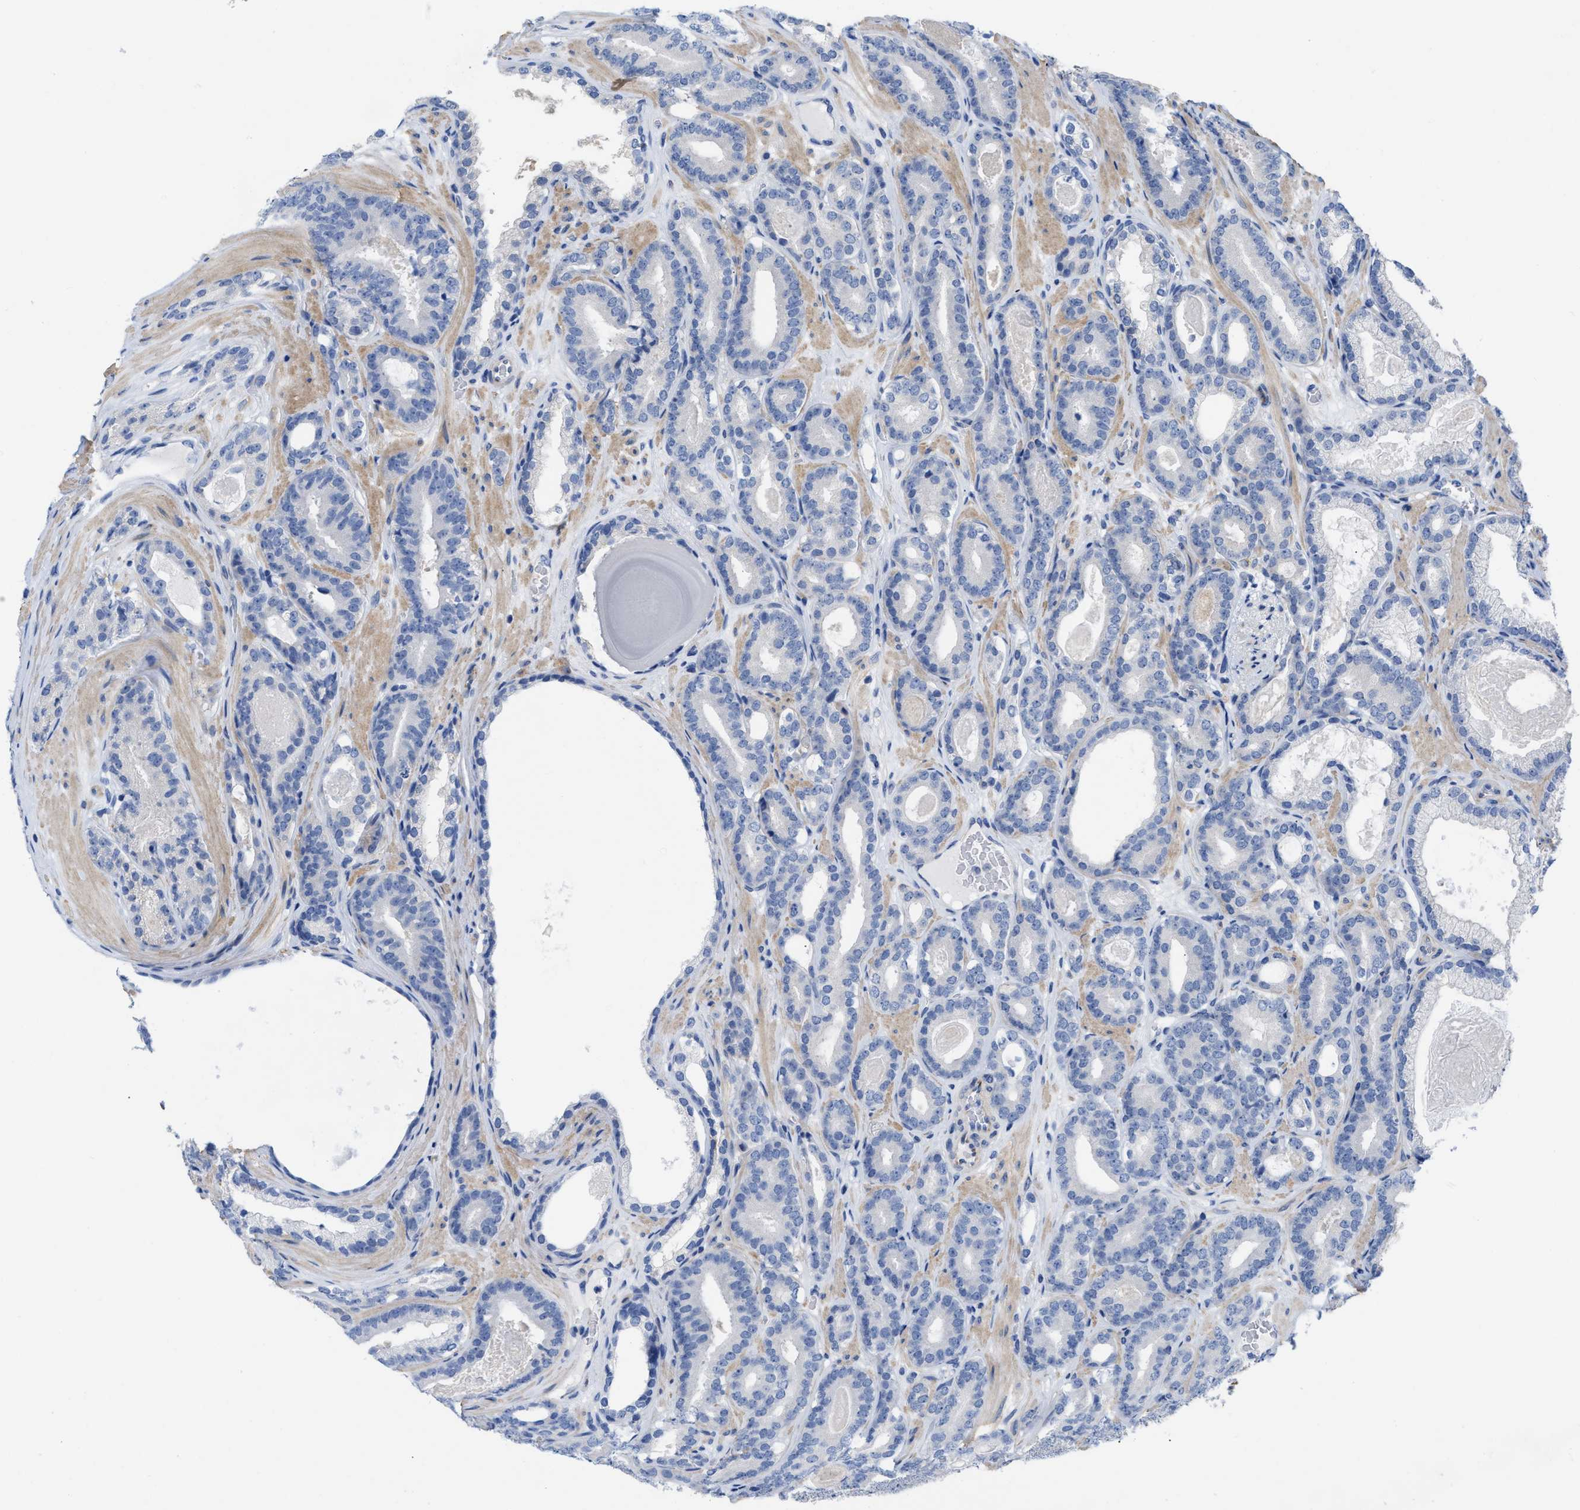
{"staining": {"intensity": "negative", "quantity": "none", "location": "none"}, "tissue": "prostate cancer", "cell_type": "Tumor cells", "image_type": "cancer", "snomed": [{"axis": "morphology", "description": "Adenocarcinoma, High grade"}, {"axis": "topography", "description": "Prostate"}], "caption": "The histopathology image displays no staining of tumor cells in high-grade adenocarcinoma (prostate). Nuclei are stained in blue.", "gene": "TMEM131", "patient": {"sex": "male", "age": 60}}